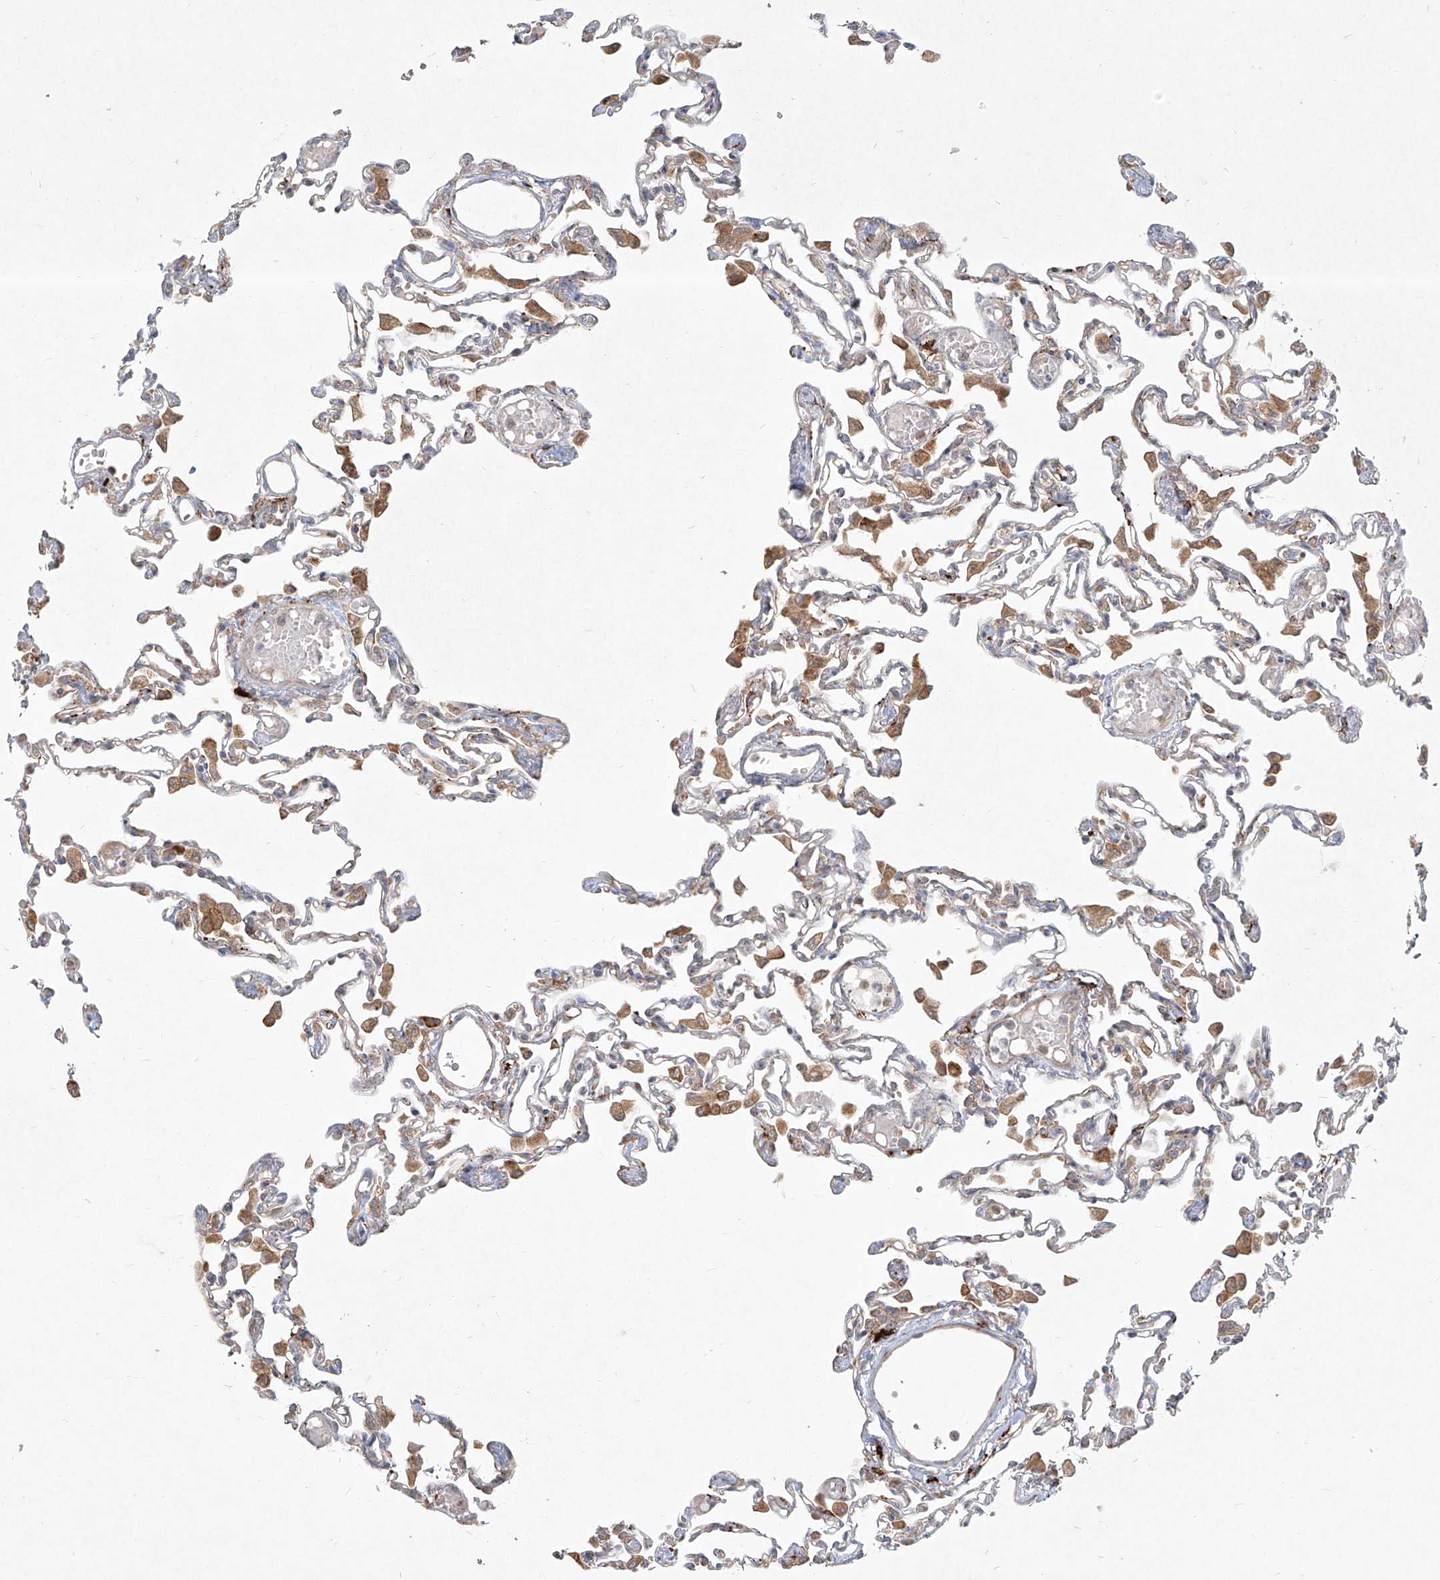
{"staining": {"intensity": "weak", "quantity": "<25%", "location": "cytoplasmic/membranous"}, "tissue": "lung", "cell_type": "Alveolar cells", "image_type": "normal", "snomed": [{"axis": "morphology", "description": "Normal tissue, NOS"}, {"axis": "topography", "description": "Bronchus"}, {"axis": "topography", "description": "Lung"}], "caption": "Human lung stained for a protein using IHC displays no expression in alveolar cells.", "gene": "CD209", "patient": {"sex": "female", "age": 49}}